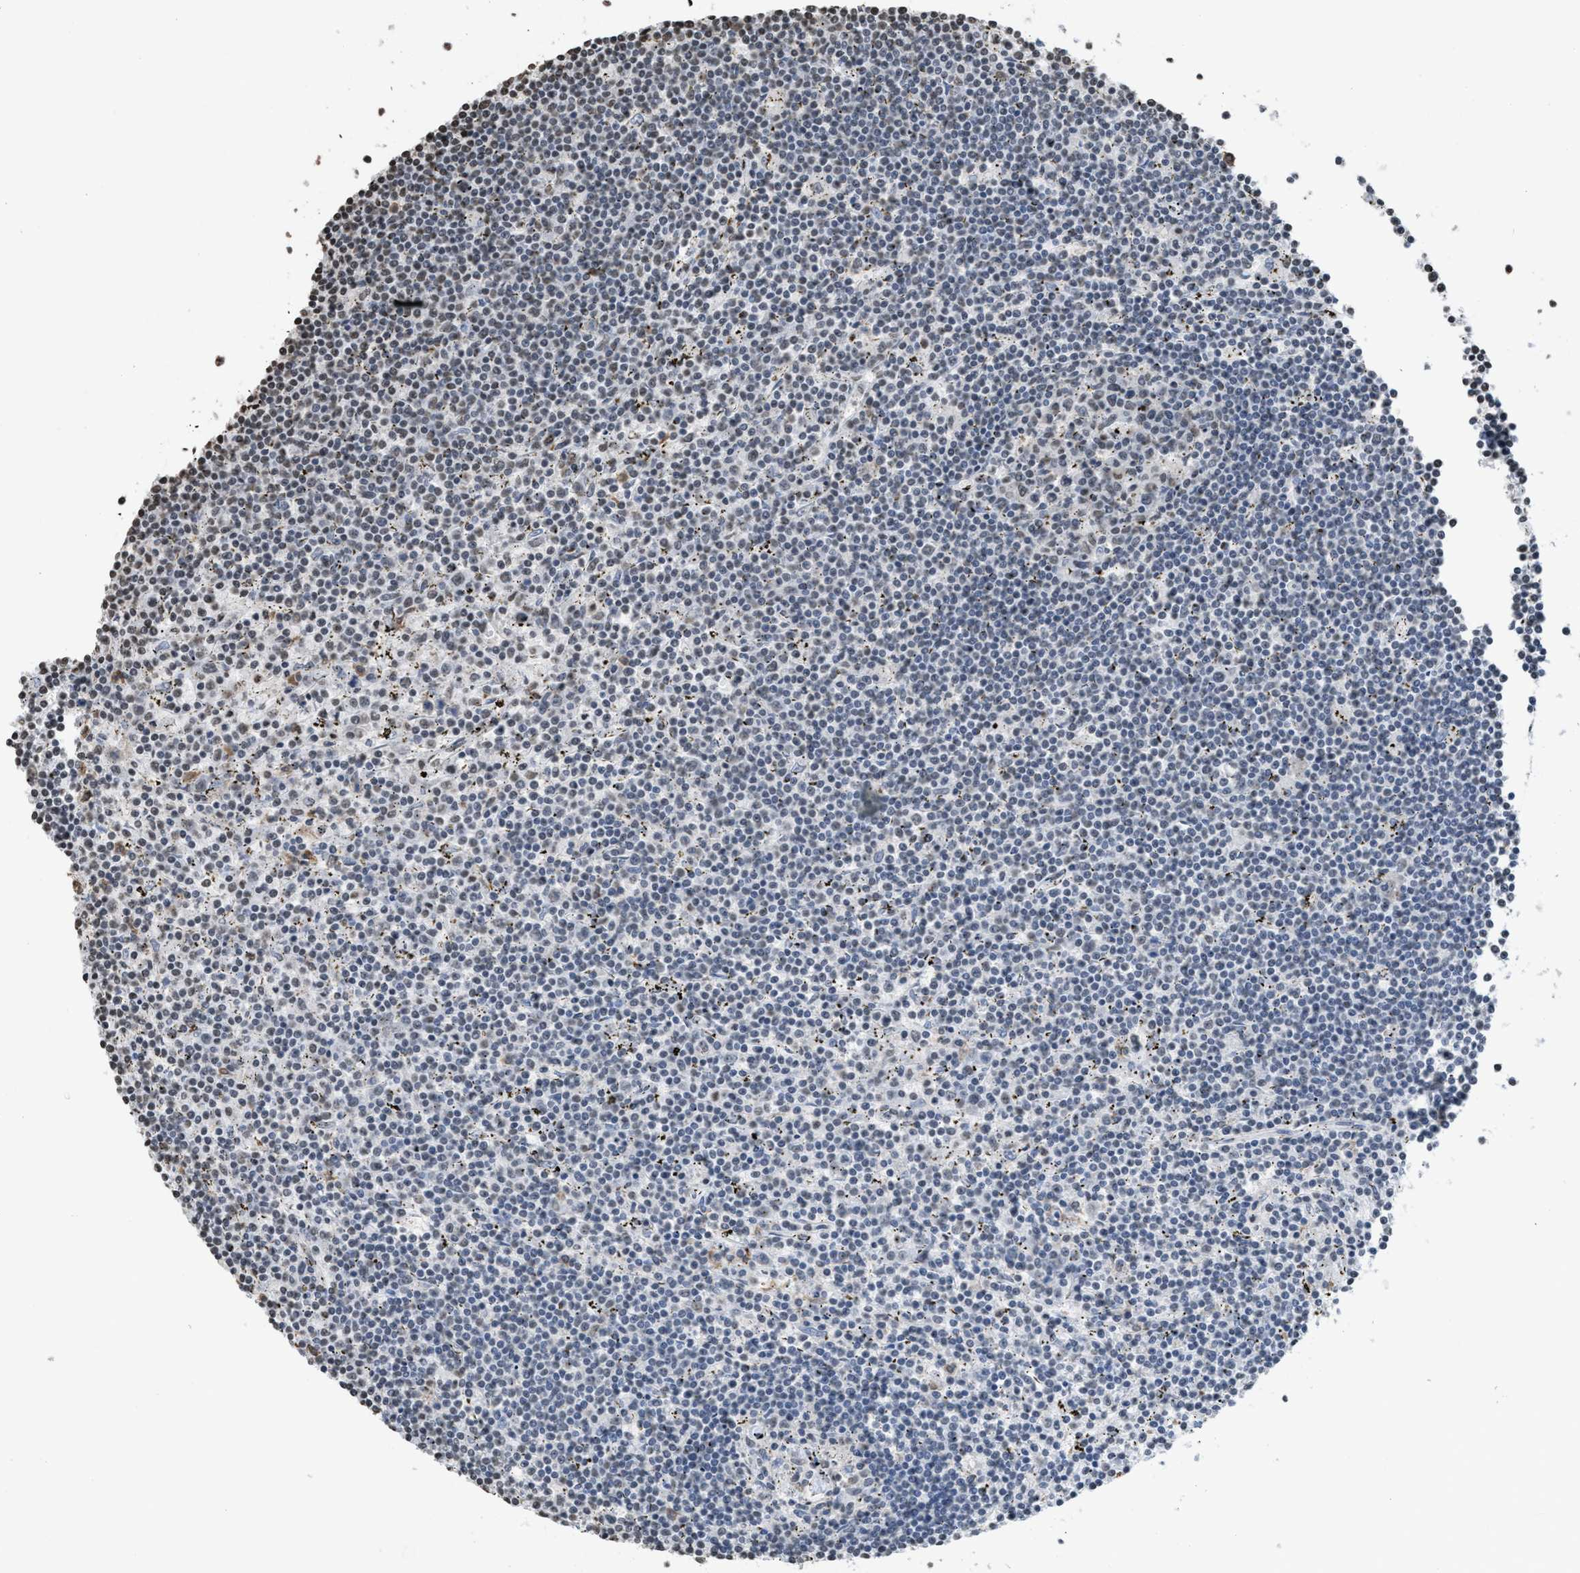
{"staining": {"intensity": "negative", "quantity": "none", "location": "none"}, "tissue": "lymphoma", "cell_type": "Tumor cells", "image_type": "cancer", "snomed": [{"axis": "morphology", "description": "Malignant lymphoma, non-Hodgkin's type, Low grade"}, {"axis": "topography", "description": "Spleen"}], "caption": "Immunohistochemistry (IHC) photomicrograph of low-grade malignant lymphoma, non-Hodgkin's type stained for a protein (brown), which reveals no expression in tumor cells.", "gene": "NUP88", "patient": {"sex": "male", "age": 76}}